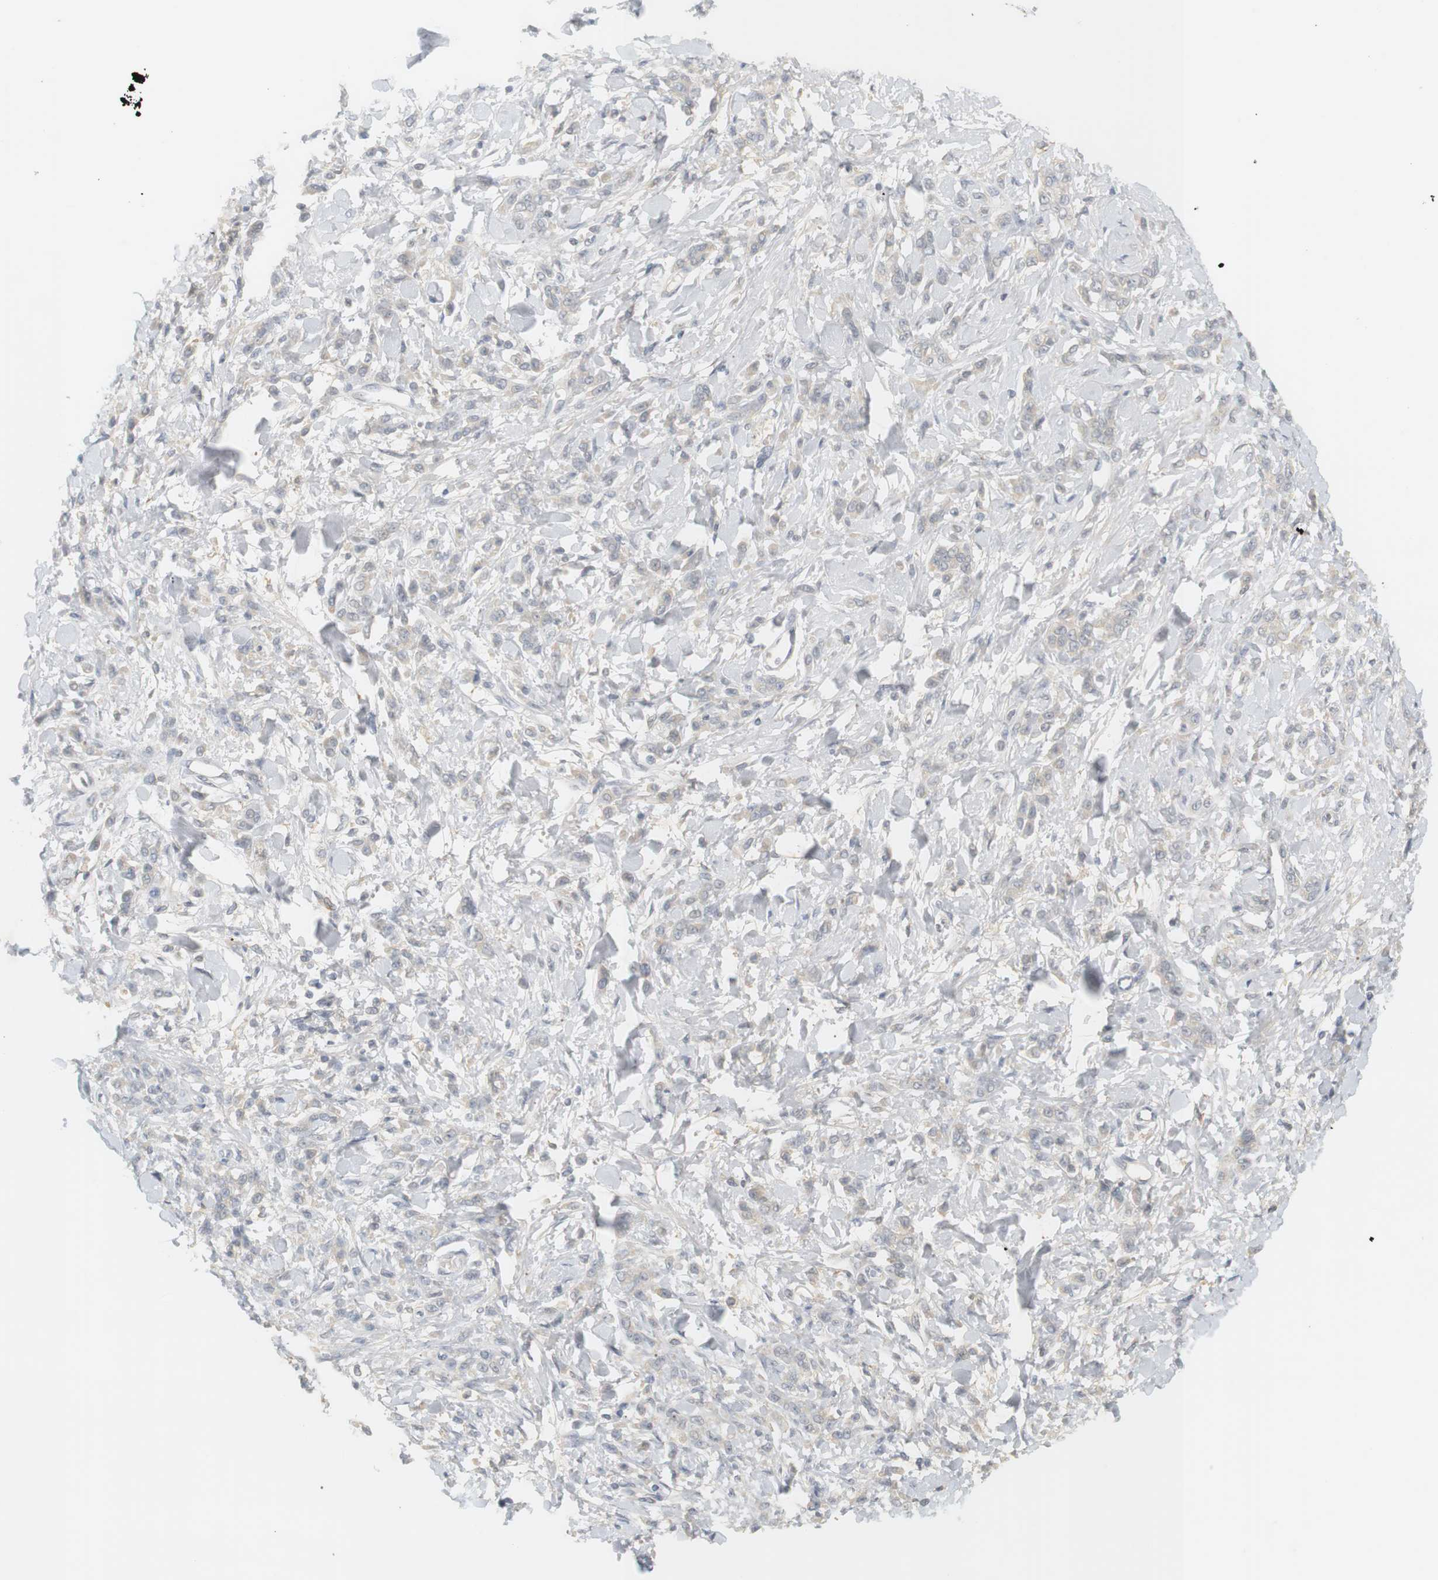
{"staining": {"intensity": "negative", "quantity": "none", "location": "none"}, "tissue": "stomach cancer", "cell_type": "Tumor cells", "image_type": "cancer", "snomed": [{"axis": "morphology", "description": "Normal tissue, NOS"}, {"axis": "morphology", "description": "Adenocarcinoma, NOS"}, {"axis": "topography", "description": "Stomach"}], "caption": "Tumor cells show no significant positivity in stomach cancer.", "gene": "RTN3", "patient": {"sex": "male", "age": 82}}